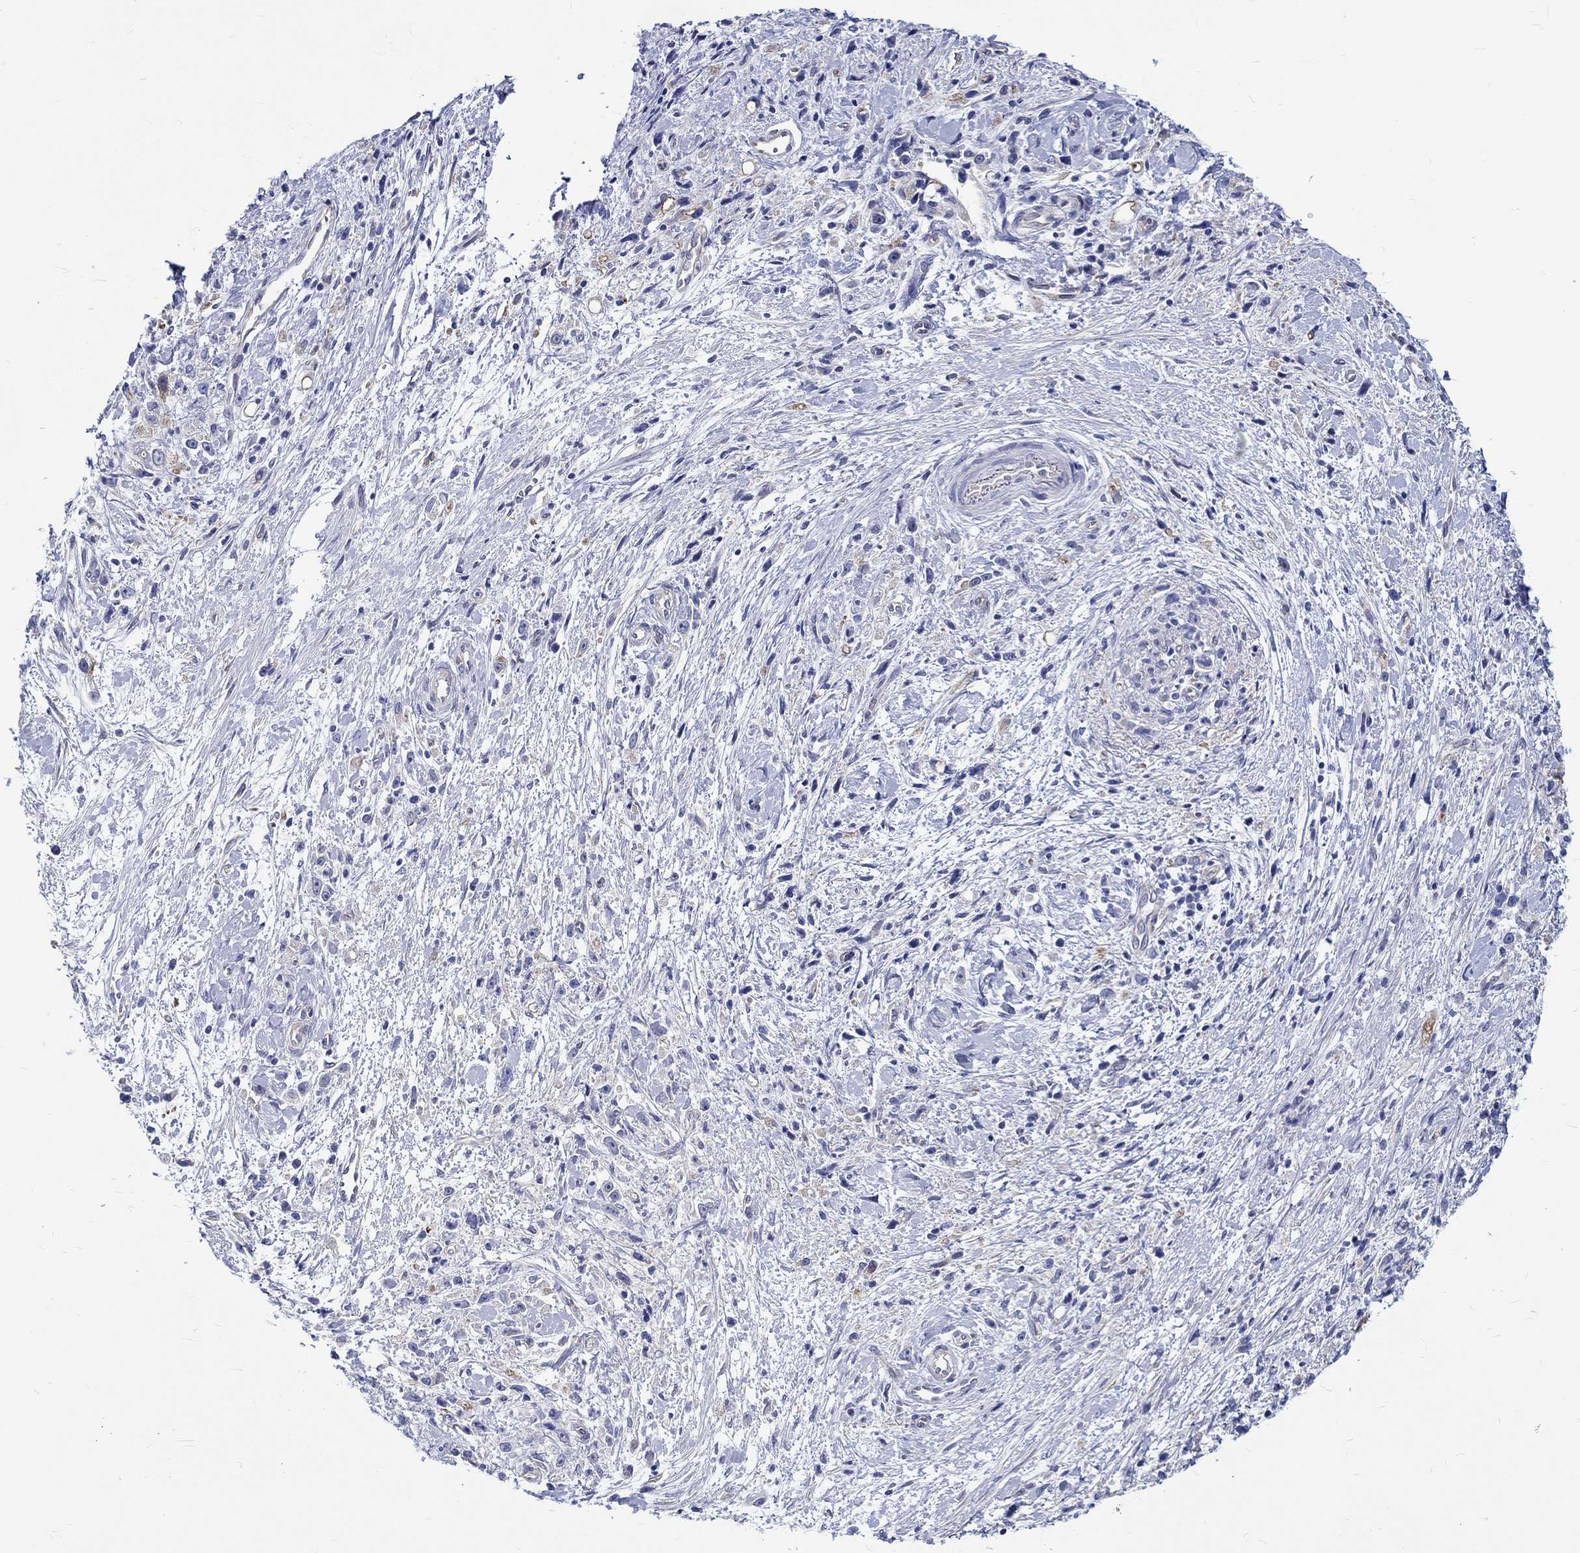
{"staining": {"intensity": "negative", "quantity": "none", "location": "none"}, "tissue": "stomach cancer", "cell_type": "Tumor cells", "image_type": "cancer", "snomed": [{"axis": "morphology", "description": "Adenocarcinoma, NOS"}, {"axis": "topography", "description": "Stomach"}], "caption": "Human adenocarcinoma (stomach) stained for a protein using immunohistochemistry exhibits no staining in tumor cells.", "gene": "SH2D7", "patient": {"sex": "female", "age": 59}}